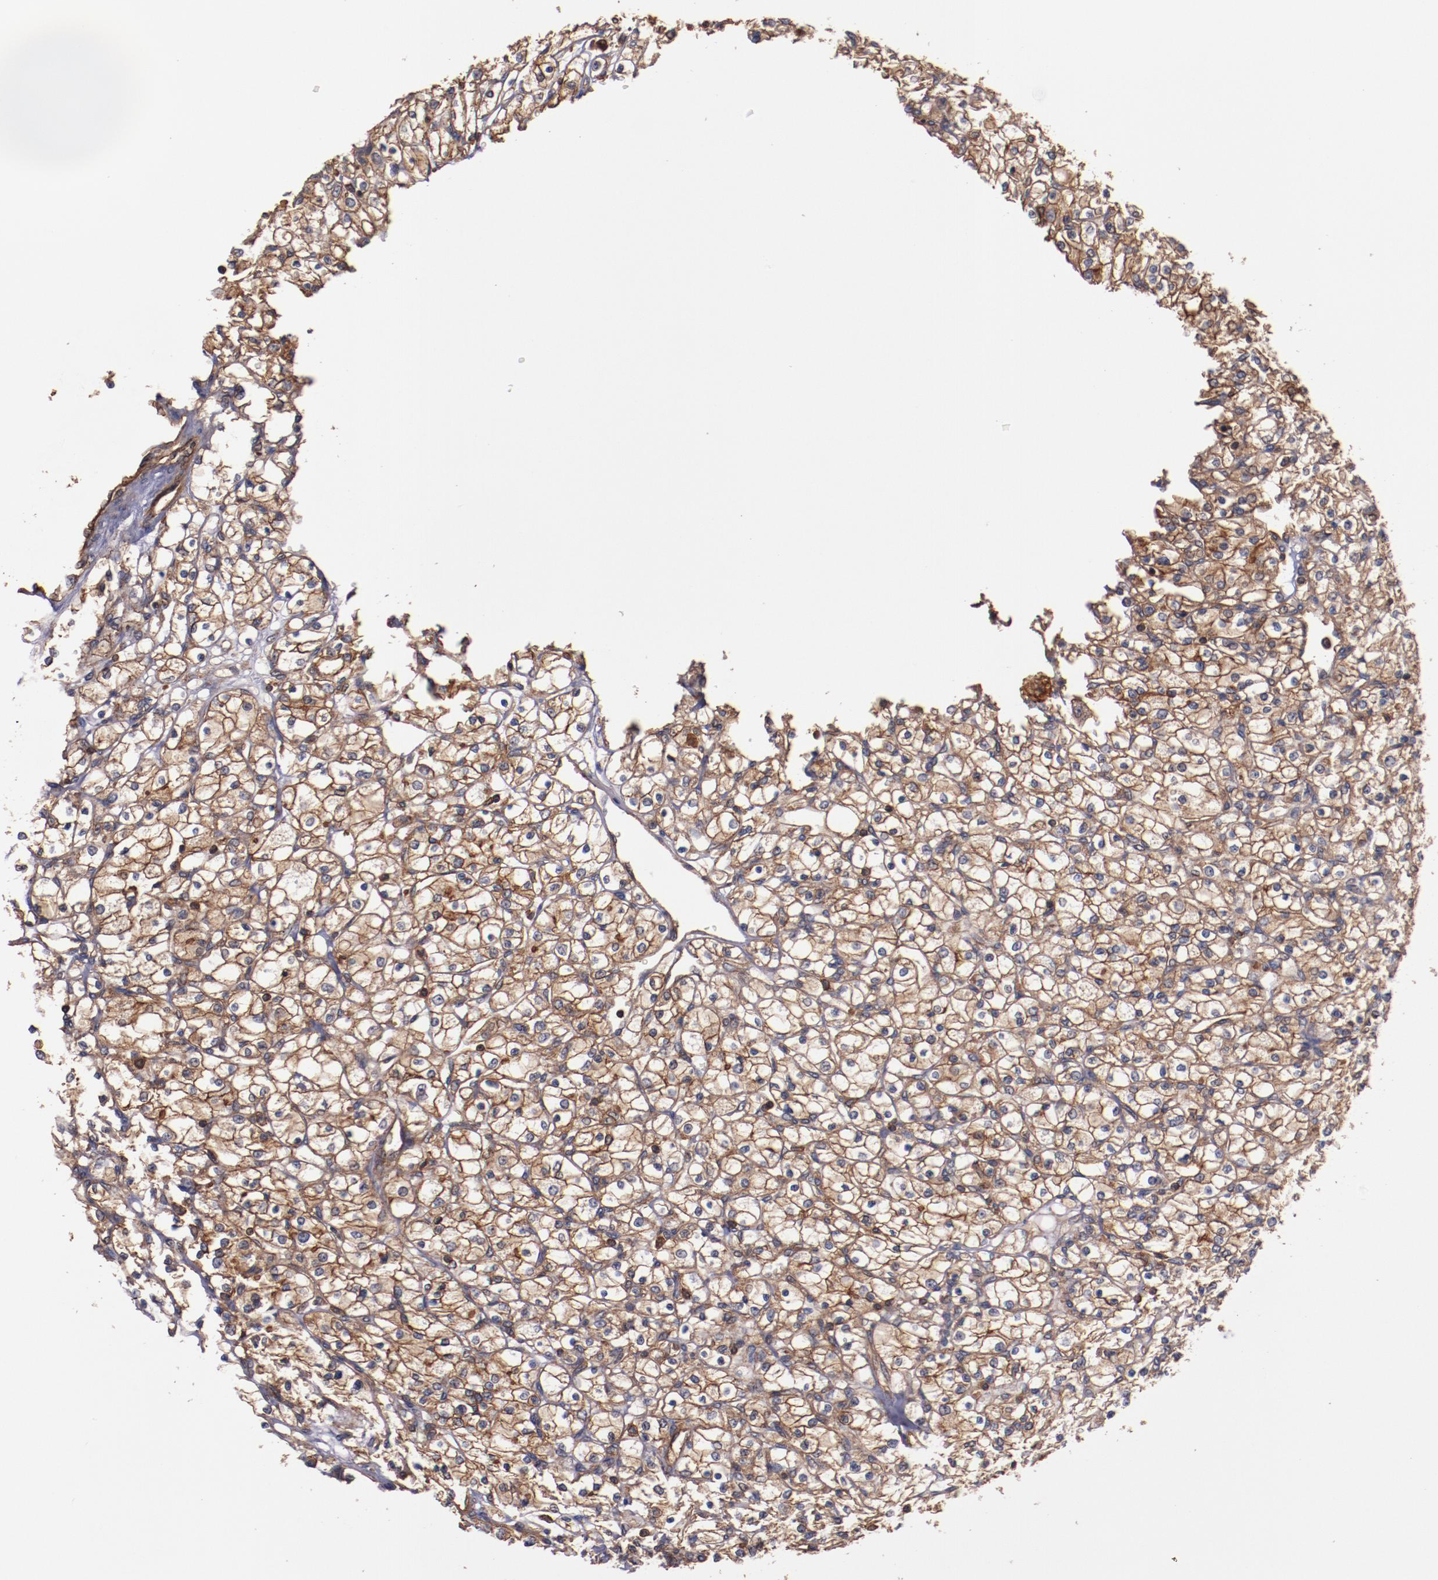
{"staining": {"intensity": "strong", "quantity": ">75%", "location": "cytoplasmic/membranous"}, "tissue": "renal cancer", "cell_type": "Tumor cells", "image_type": "cancer", "snomed": [{"axis": "morphology", "description": "Adenocarcinoma, NOS"}, {"axis": "topography", "description": "Kidney"}], "caption": "IHC (DAB (3,3'-diaminobenzidine)) staining of human renal cancer displays strong cytoplasmic/membranous protein positivity in approximately >75% of tumor cells.", "gene": "TMOD3", "patient": {"sex": "female", "age": 83}}